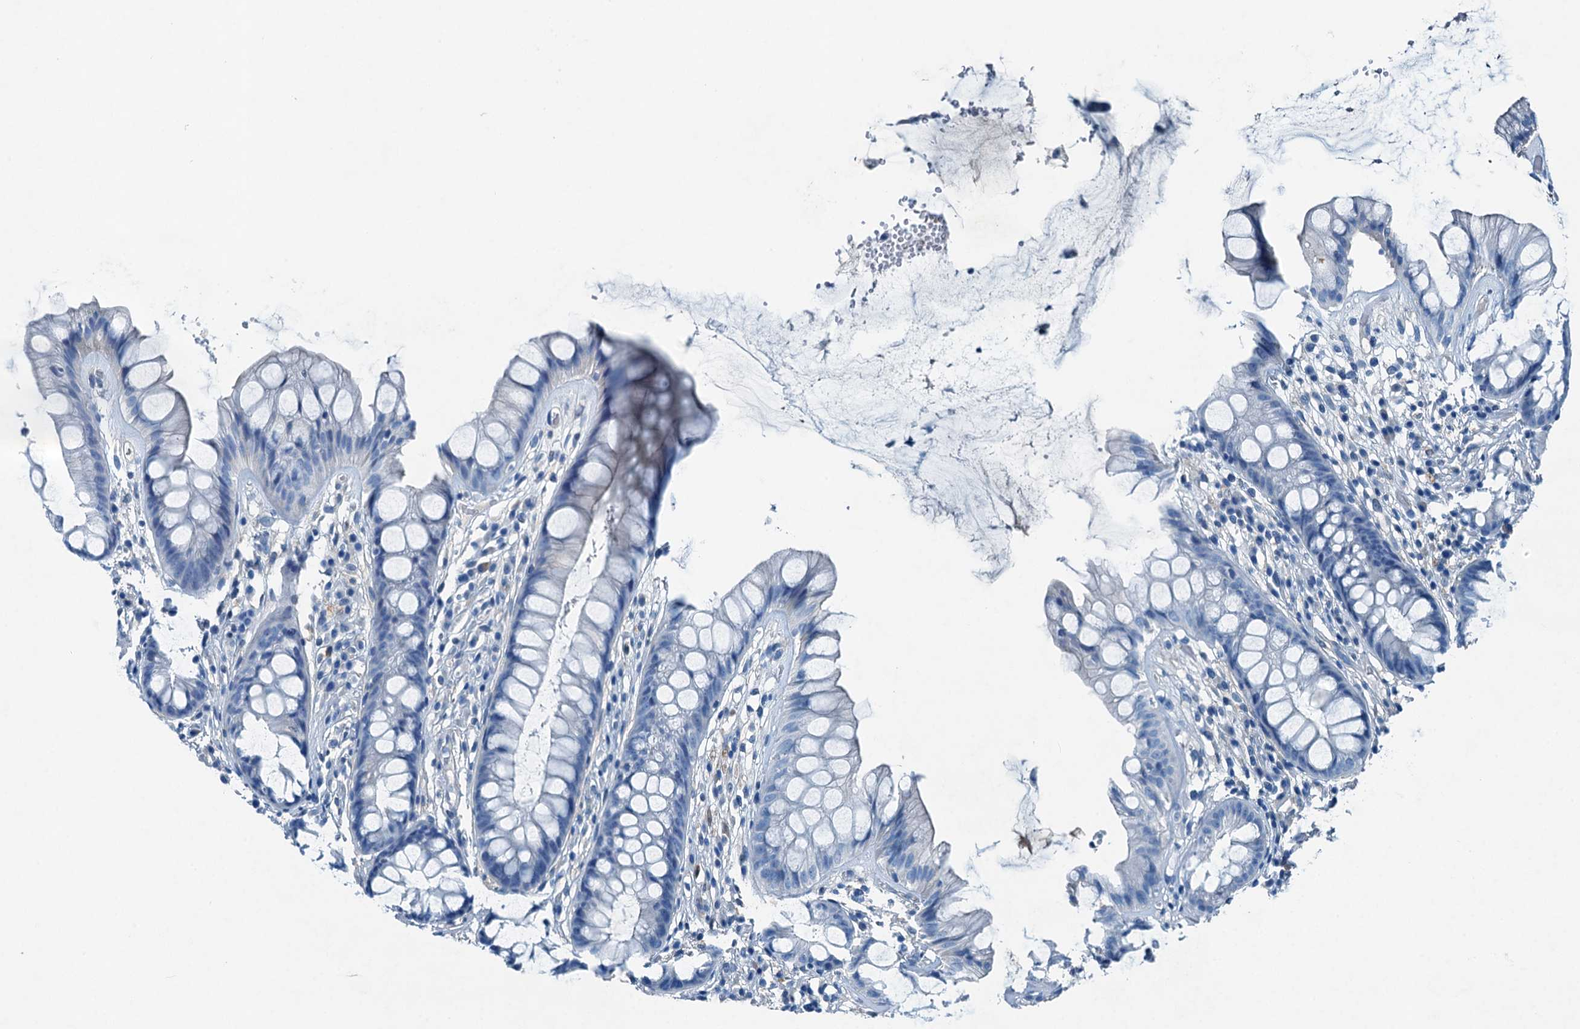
{"staining": {"intensity": "negative", "quantity": "none", "location": "none"}, "tissue": "rectum", "cell_type": "Glandular cells", "image_type": "normal", "snomed": [{"axis": "morphology", "description": "Normal tissue, NOS"}, {"axis": "topography", "description": "Rectum"}], "caption": "An IHC micrograph of normal rectum is shown. There is no staining in glandular cells of rectum. (Brightfield microscopy of DAB (3,3'-diaminobenzidine) immunohistochemistry (IHC) at high magnification).", "gene": "RAB3IL1", "patient": {"sex": "male", "age": 74}}